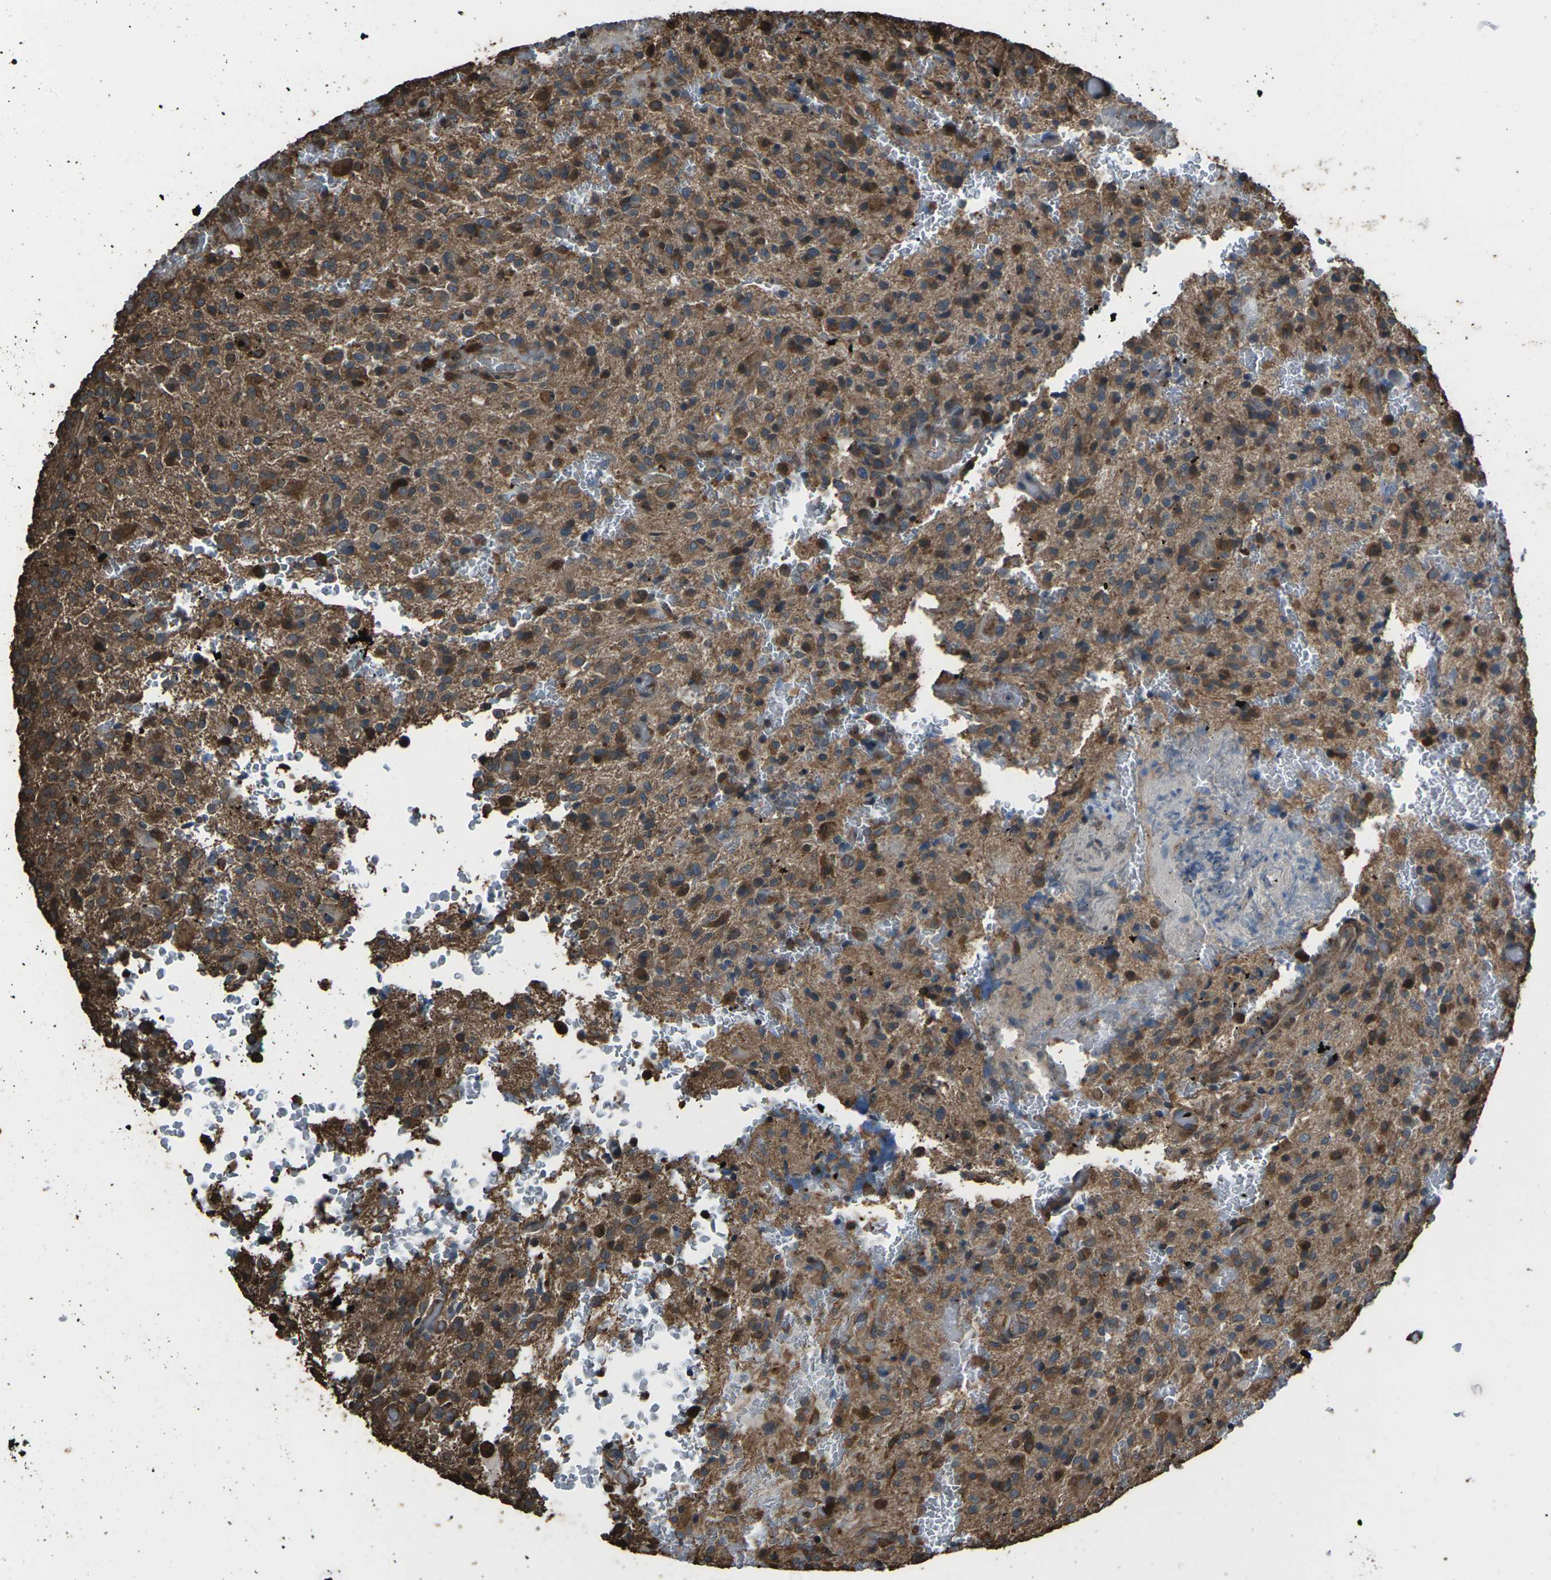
{"staining": {"intensity": "moderate", "quantity": ">75%", "location": "cytoplasmic/membranous"}, "tissue": "glioma", "cell_type": "Tumor cells", "image_type": "cancer", "snomed": [{"axis": "morphology", "description": "Glioma, malignant, High grade"}, {"axis": "topography", "description": "Brain"}], "caption": "DAB (3,3'-diaminobenzidine) immunohistochemical staining of malignant glioma (high-grade) displays moderate cytoplasmic/membranous protein expression in approximately >75% of tumor cells.", "gene": "DHPS", "patient": {"sex": "male", "age": 71}}